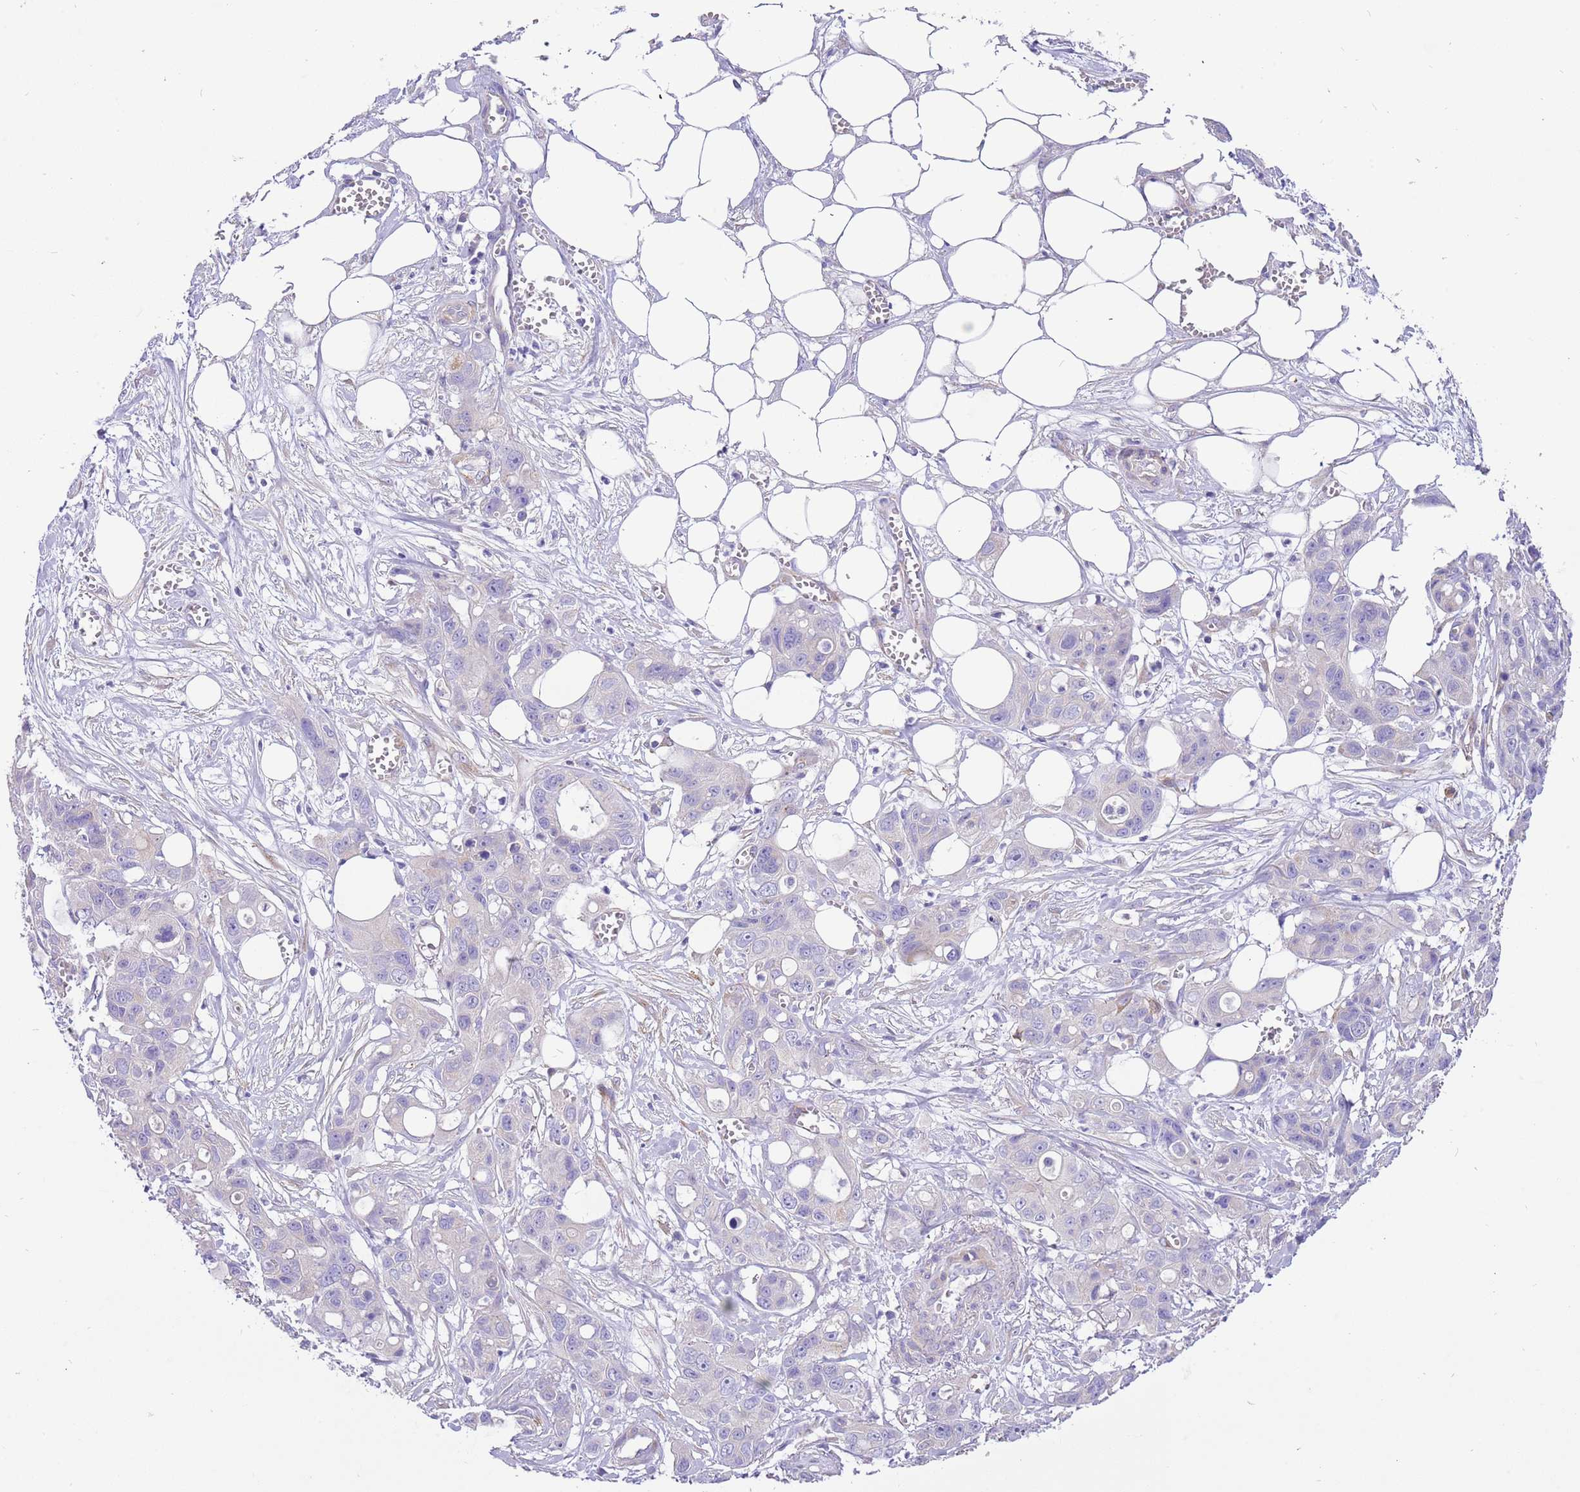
{"staining": {"intensity": "negative", "quantity": "none", "location": "none"}, "tissue": "ovarian cancer", "cell_type": "Tumor cells", "image_type": "cancer", "snomed": [{"axis": "morphology", "description": "Cystadenocarcinoma, mucinous, NOS"}, {"axis": "topography", "description": "Ovary"}], "caption": "Tumor cells show no significant protein expression in ovarian mucinous cystadenocarcinoma.", "gene": "SERINC3", "patient": {"sex": "female", "age": 70}}